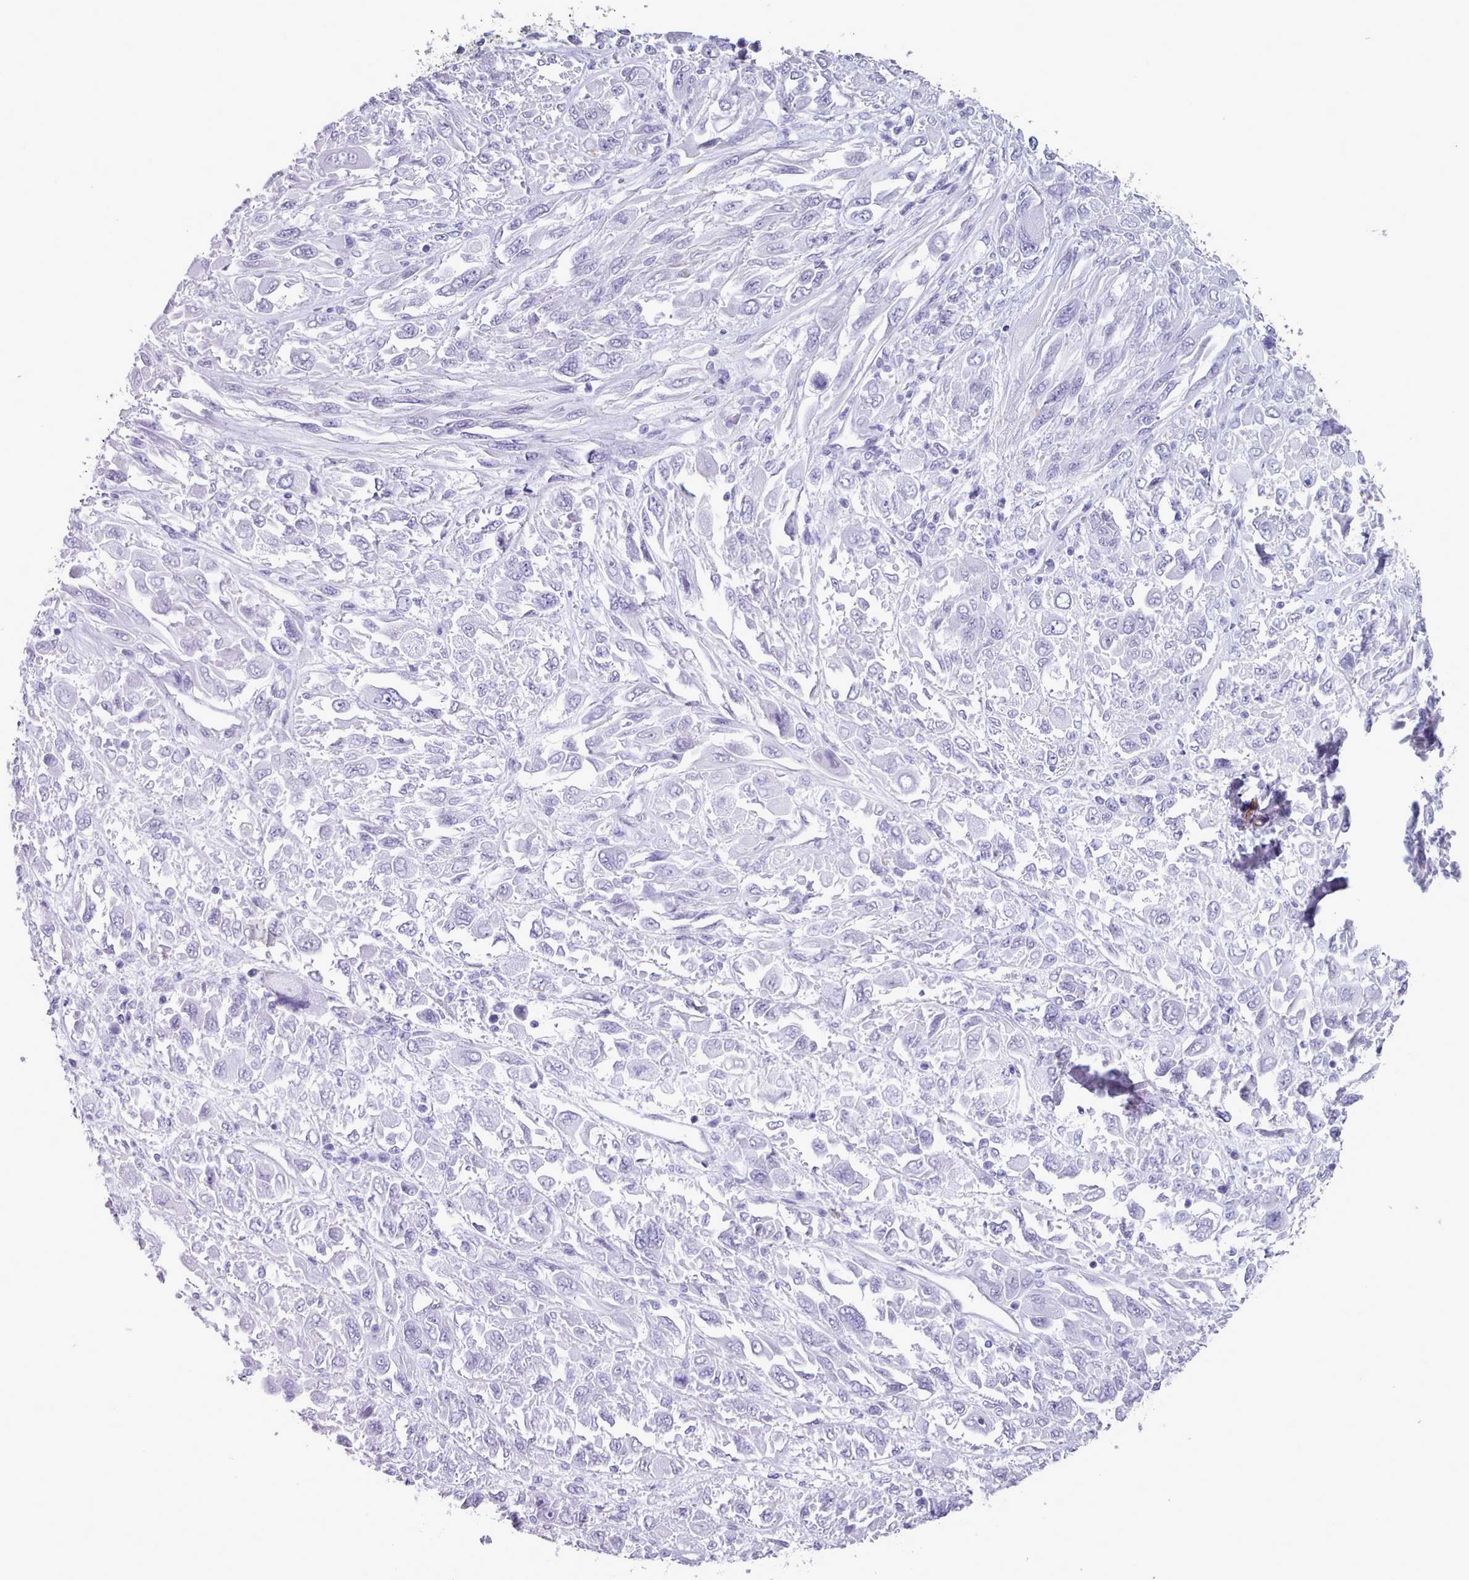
{"staining": {"intensity": "negative", "quantity": "none", "location": "none"}, "tissue": "melanoma", "cell_type": "Tumor cells", "image_type": "cancer", "snomed": [{"axis": "morphology", "description": "Malignant melanoma, NOS"}, {"axis": "topography", "description": "Skin"}], "caption": "High magnification brightfield microscopy of malignant melanoma stained with DAB (brown) and counterstained with hematoxylin (blue): tumor cells show no significant positivity.", "gene": "FPGS", "patient": {"sex": "female", "age": 91}}